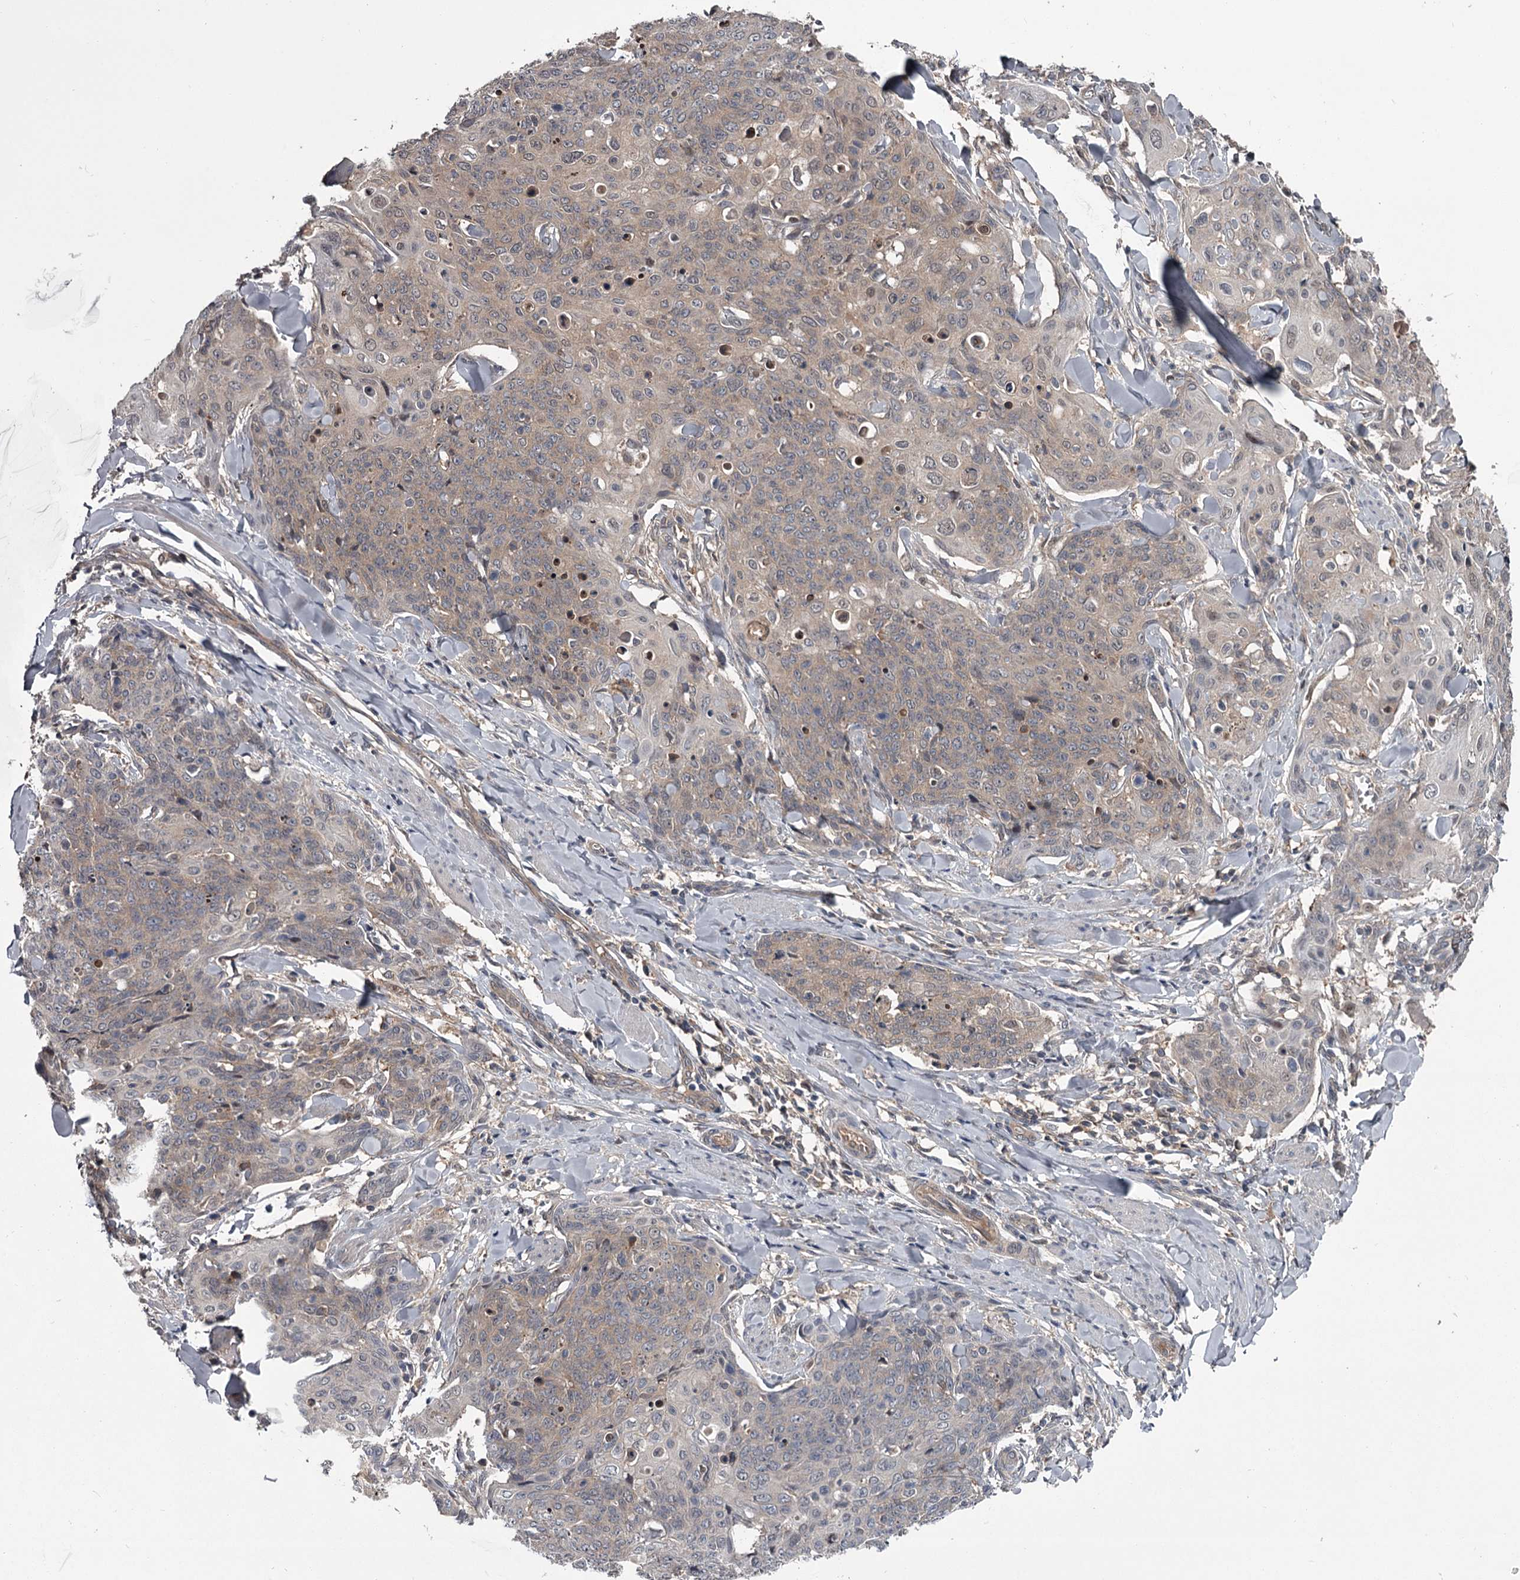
{"staining": {"intensity": "negative", "quantity": "none", "location": "none"}, "tissue": "skin cancer", "cell_type": "Tumor cells", "image_type": "cancer", "snomed": [{"axis": "morphology", "description": "Squamous cell carcinoma, NOS"}, {"axis": "topography", "description": "Skin"}, {"axis": "topography", "description": "Vulva"}], "caption": "Tumor cells show no significant positivity in skin cancer.", "gene": "DAO", "patient": {"sex": "female", "age": 85}}